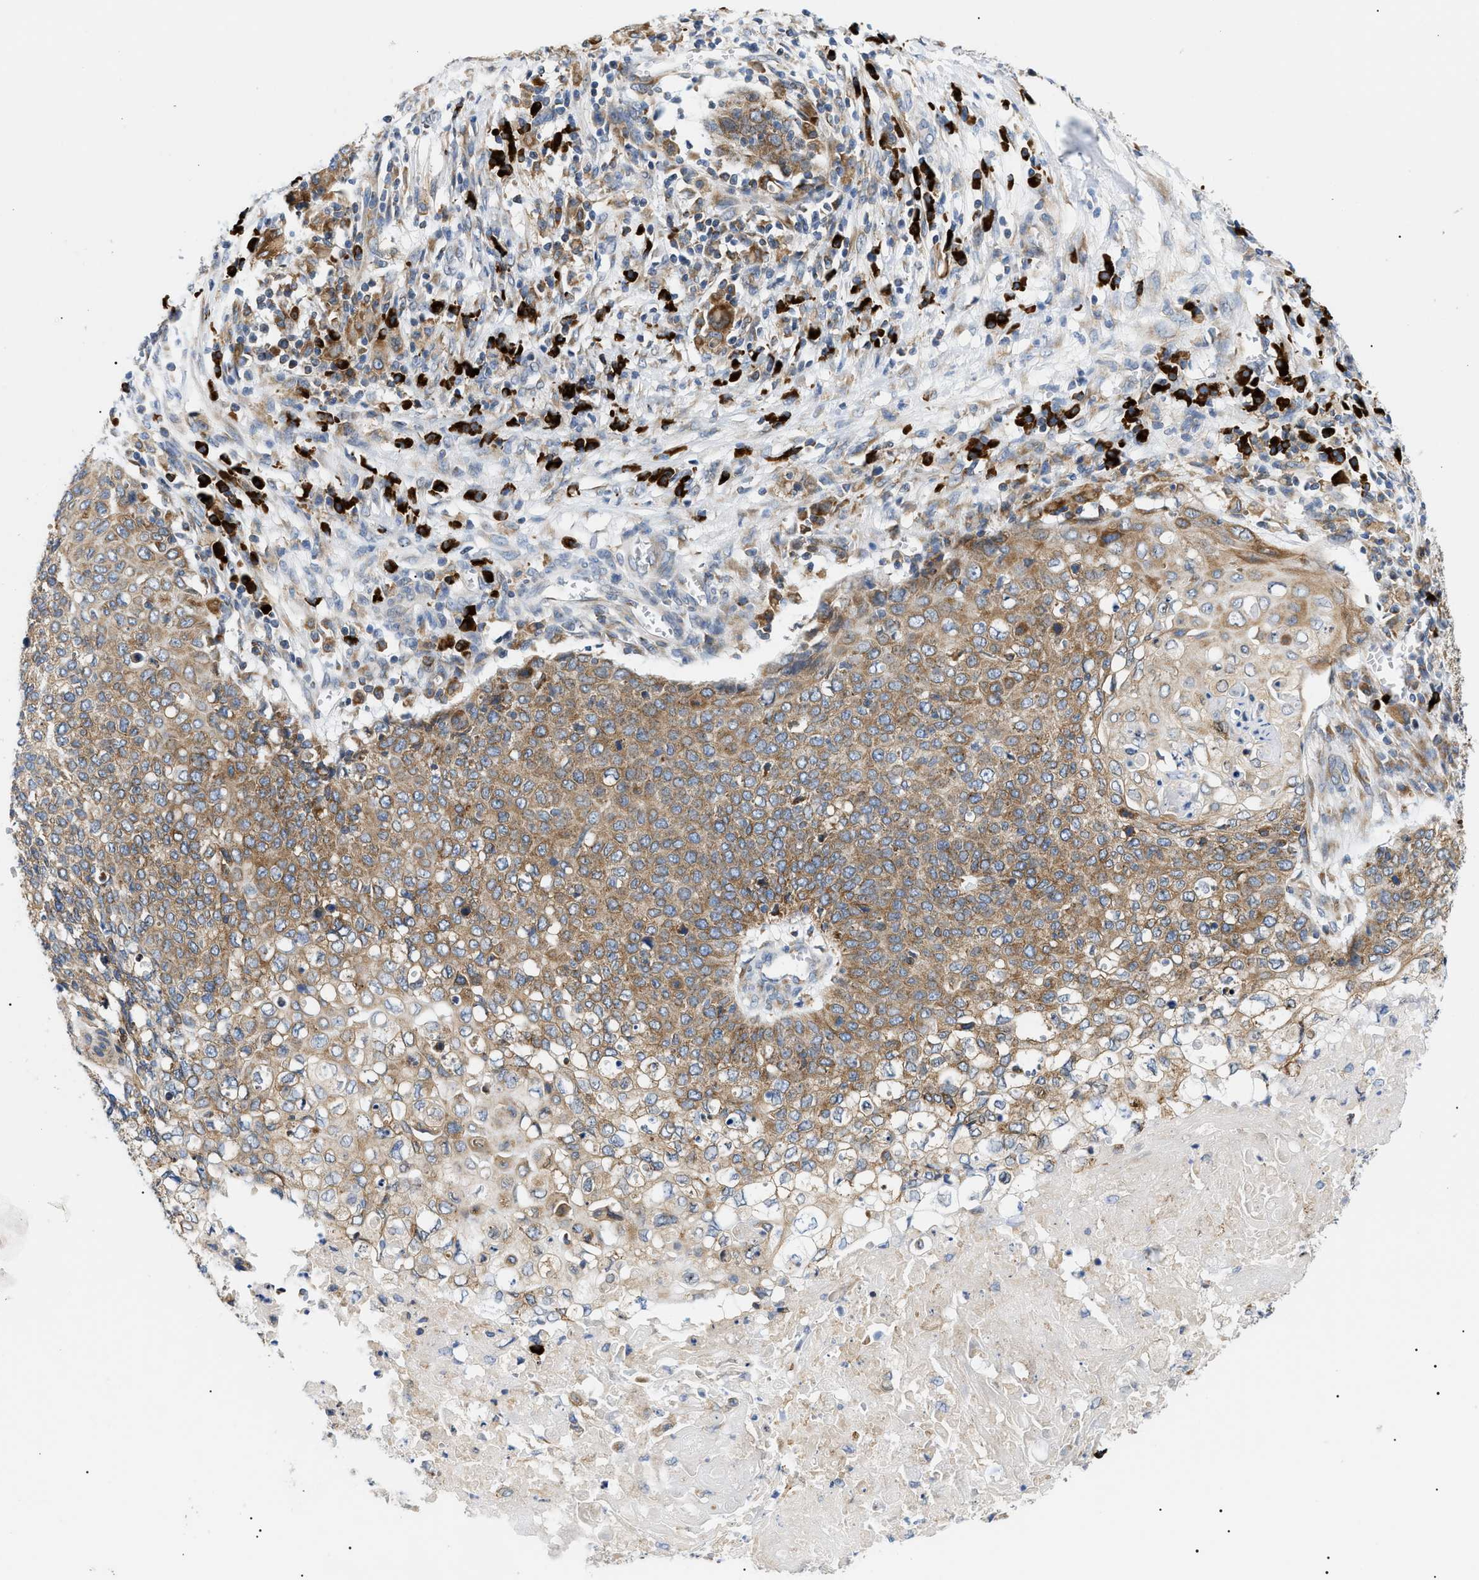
{"staining": {"intensity": "moderate", "quantity": ">75%", "location": "cytoplasmic/membranous"}, "tissue": "cervical cancer", "cell_type": "Tumor cells", "image_type": "cancer", "snomed": [{"axis": "morphology", "description": "Squamous cell carcinoma, NOS"}, {"axis": "topography", "description": "Cervix"}], "caption": "Squamous cell carcinoma (cervical) stained with DAB immunohistochemistry reveals medium levels of moderate cytoplasmic/membranous staining in about >75% of tumor cells.", "gene": "DERL1", "patient": {"sex": "female", "age": 39}}